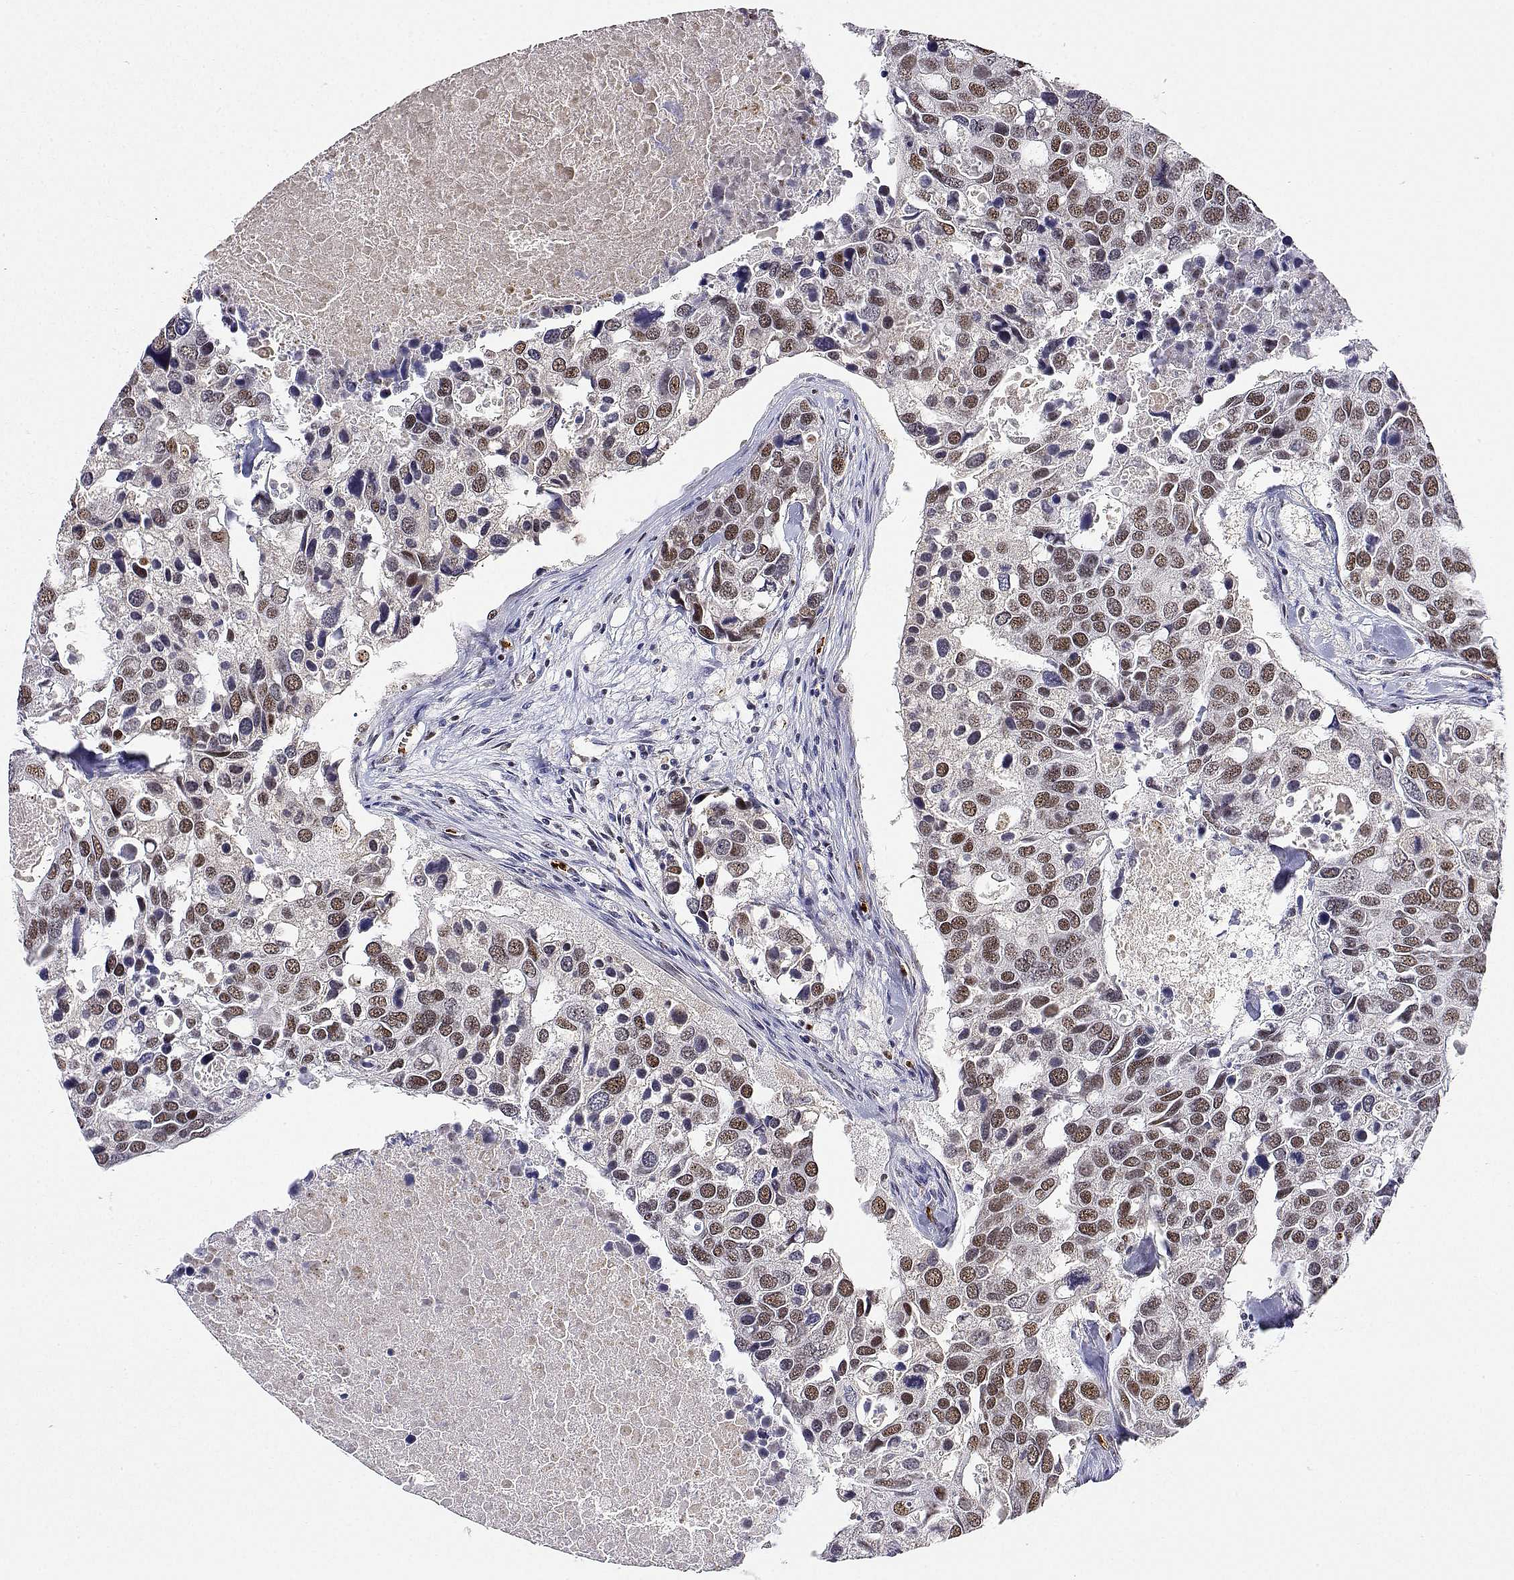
{"staining": {"intensity": "moderate", "quantity": ">75%", "location": "nuclear"}, "tissue": "breast cancer", "cell_type": "Tumor cells", "image_type": "cancer", "snomed": [{"axis": "morphology", "description": "Duct carcinoma"}, {"axis": "topography", "description": "Breast"}], "caption": "A photomicrograph showing moderate nuclear staining in about >75% of tumor cells in breast cancer, as visualized by brown immunohistochemical staining.", "gene": "ADAR", "patient": {"sex": "female", "age": 83}}